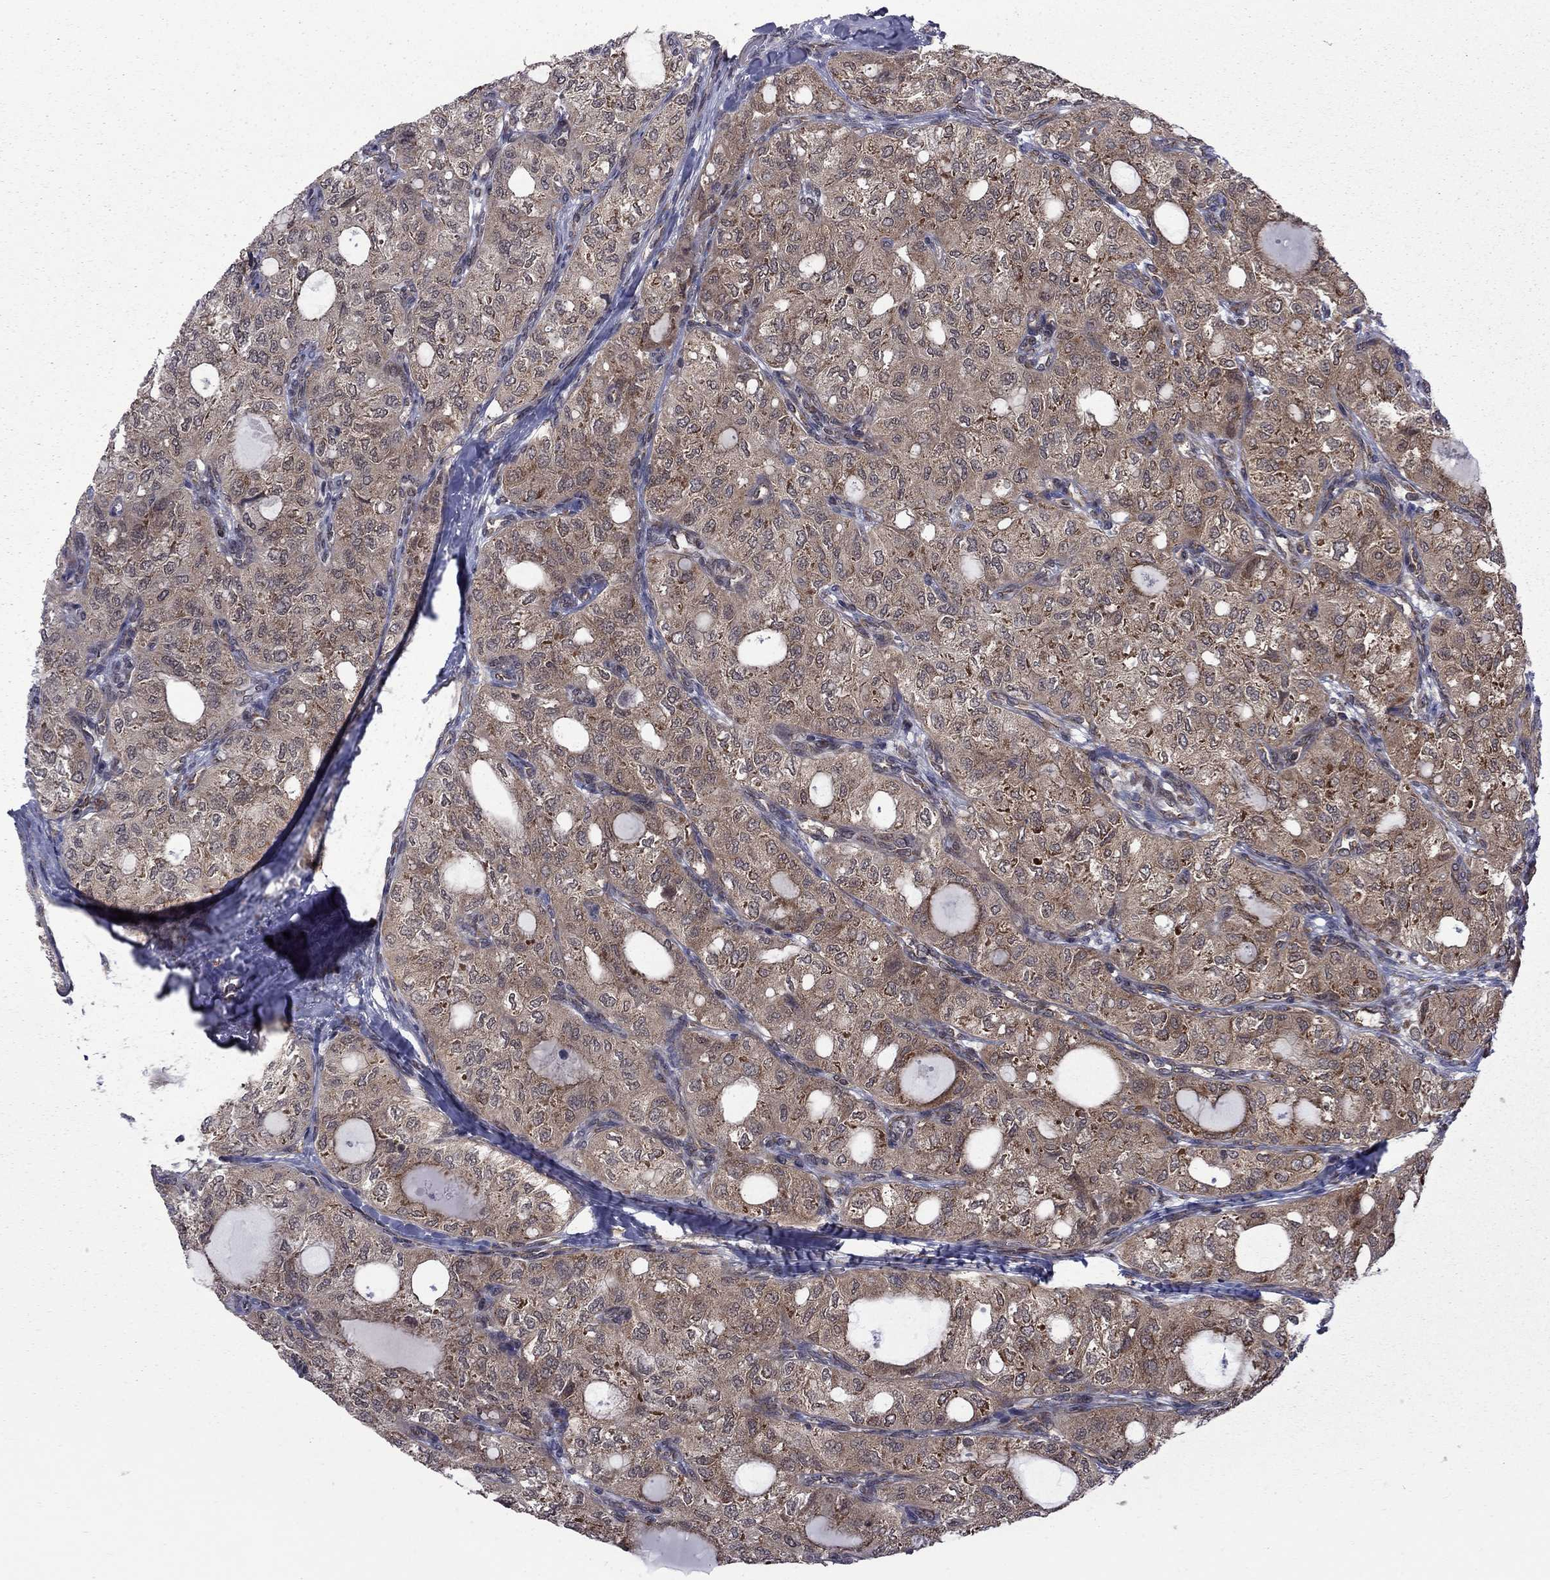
{"staining": {"intensity": "weak", "quantity": "25%-75%", "location": "cytoplasmic/membranous"}, "tissue": "thyroid cancer", "cell_type": "Tumor cells", "image_type": "cancer", "snomed": [{"axis": "morphology", "description": "Follicular adenoma carcinoma, NOS"}, {"axis": "topography", "description": "Thyroid gland"}], "caption": "Tumor cells show weak cytoplasmic/membranous expression in approximately 25%-75% of cells in follicular adenoma carcinoma (thyroid). (IHC, brightfield microscopy, high magnification).", "gene": "NAA50", "patient": {"sex": "male", "age": 75}}